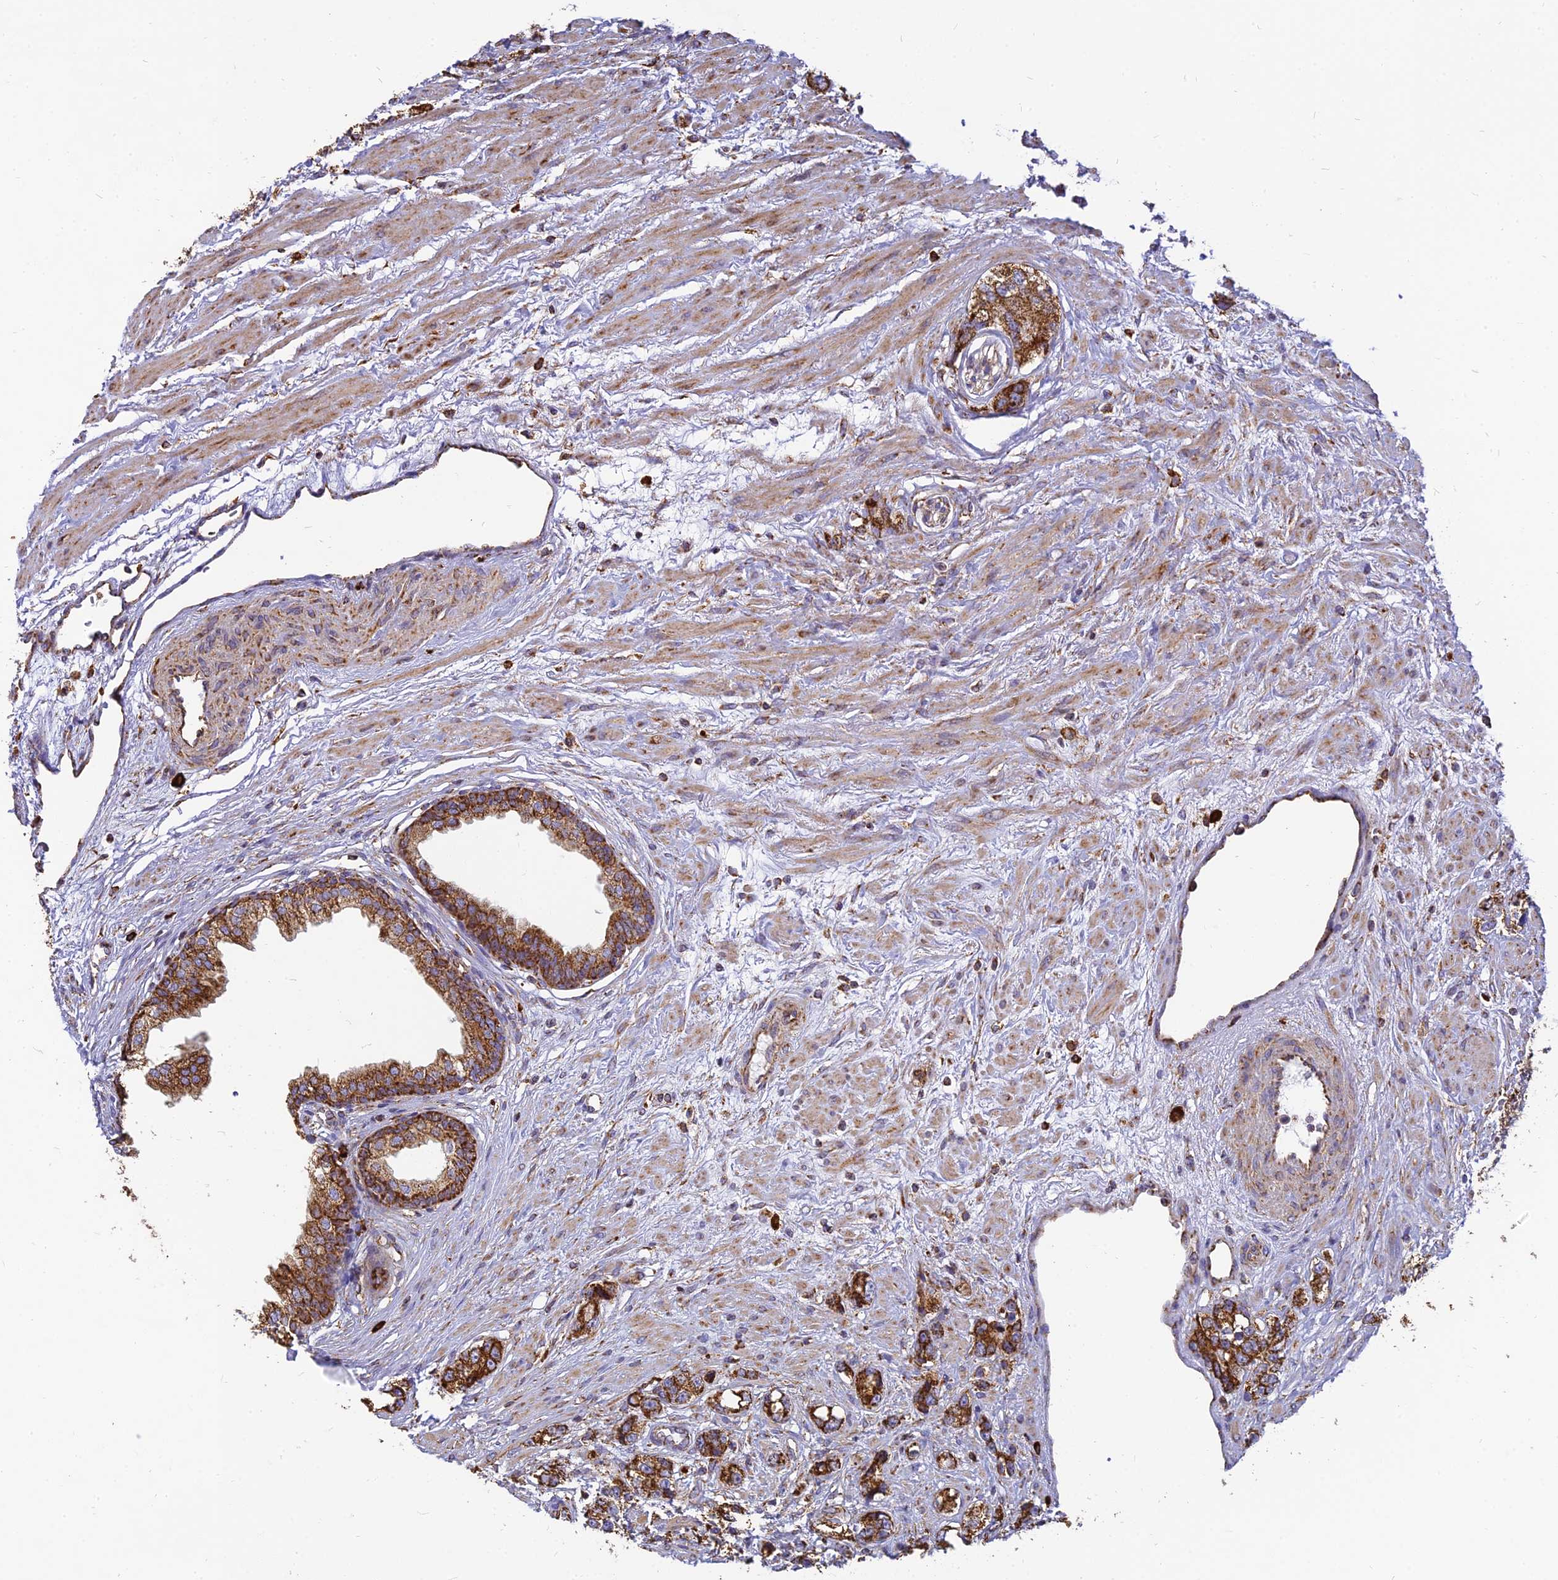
{"staining": {"intensity": "strong", "quantity": ">75%", "location": "cytoplasmic/membranous"}, "tissue": "prostate cancer", "cell_type": "Tumor cells", "image_type": "cancer", "snomed": [{"axis": "morphology", "description": "Adenocarcinoma, High grade"}, {"axis": "topography", "description": "Prostate"}], "caption": "IHC photomicrograph of human adenocarcinoma (high-grade) (prostate) stained for a protein (brown), which displays high levels of strong cytoplasmic/membranous staining in about >75% of tumor cells.", "gene": "THUMPD2", "patient": {"sex": "male", "age": 63}}